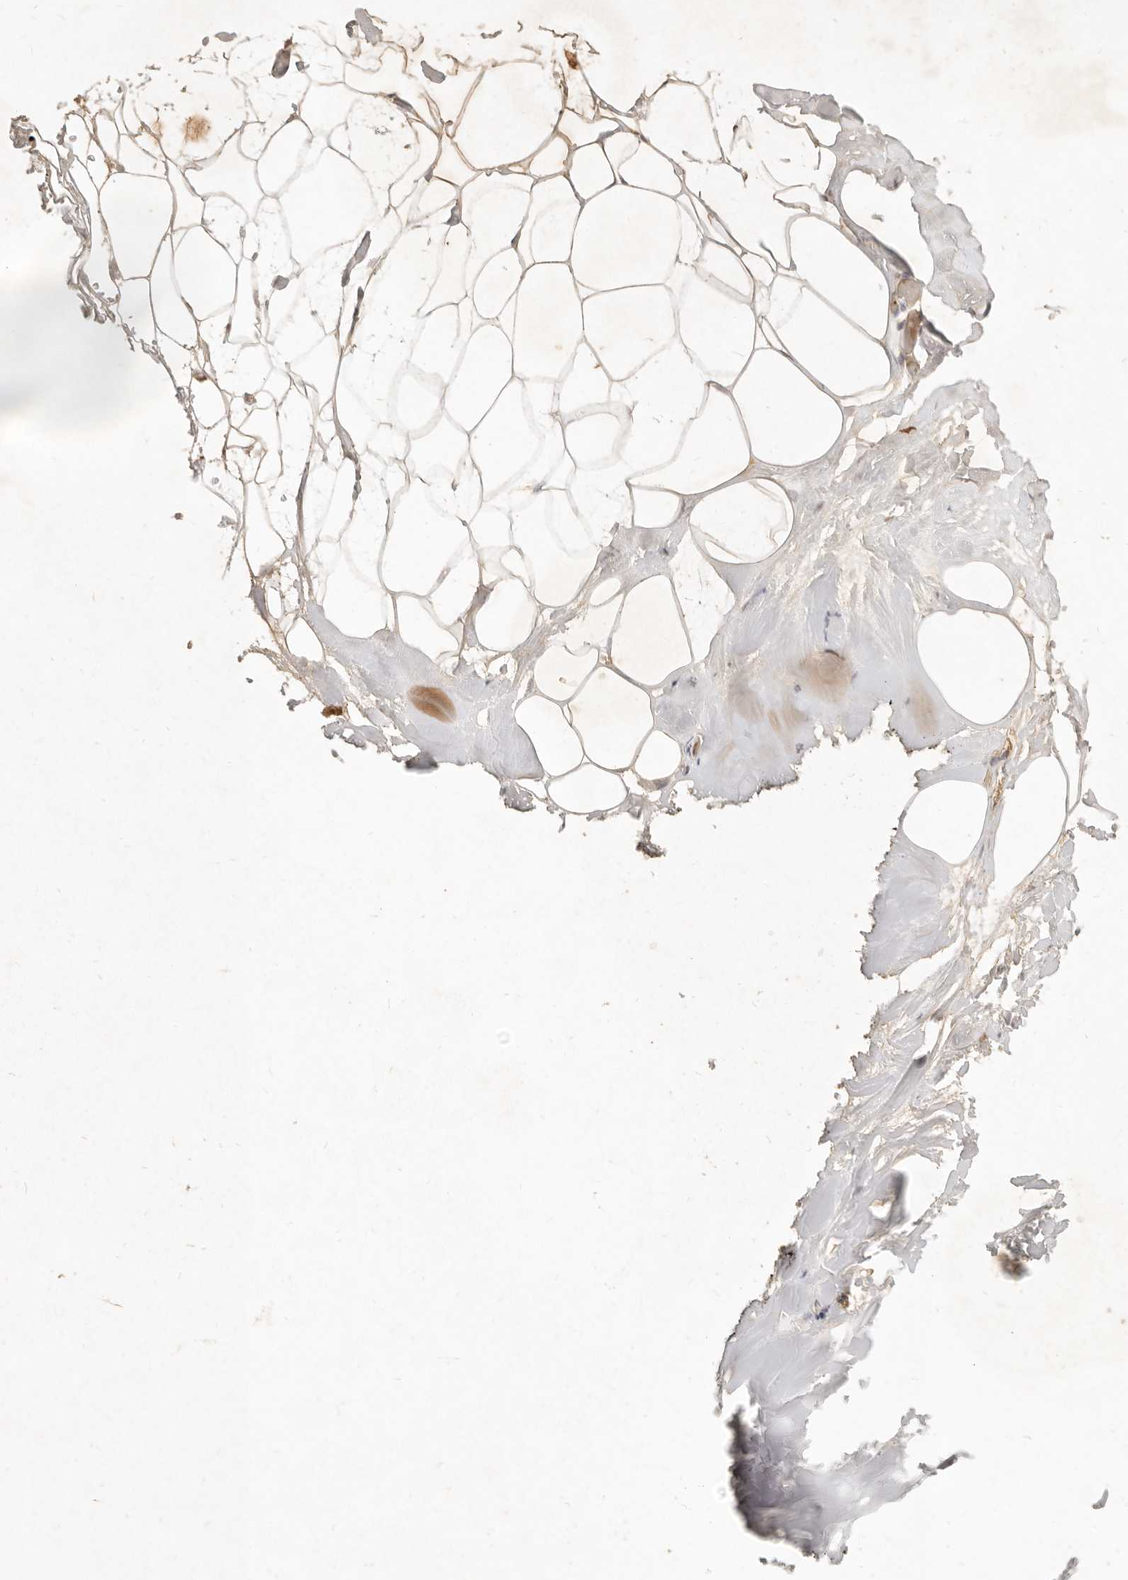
{"staining": {"intensity": "strong", "quantity": ">75%", "location": "cytoplasmic/membranous"}, "tissue": "adipose tissue", "cell_type": "Adipocytes", "image_type": "normal", "snomed": [{"axis": "morphology", "description": "Normal tissue, NOS"}, {"axis": "morphology", "description": "Fibrosis, NOS"}, {"axis": "topography", "description": "Breast"}, {"axis": "topography", "description": "Adipose tissue"}], "caption": "Adipose tissue stained for a protein displays strong cytoplasmic/membranous positivity in adipocytes.", "gene": "FREM2", "patient": {"sex": "female", "age": 39}}